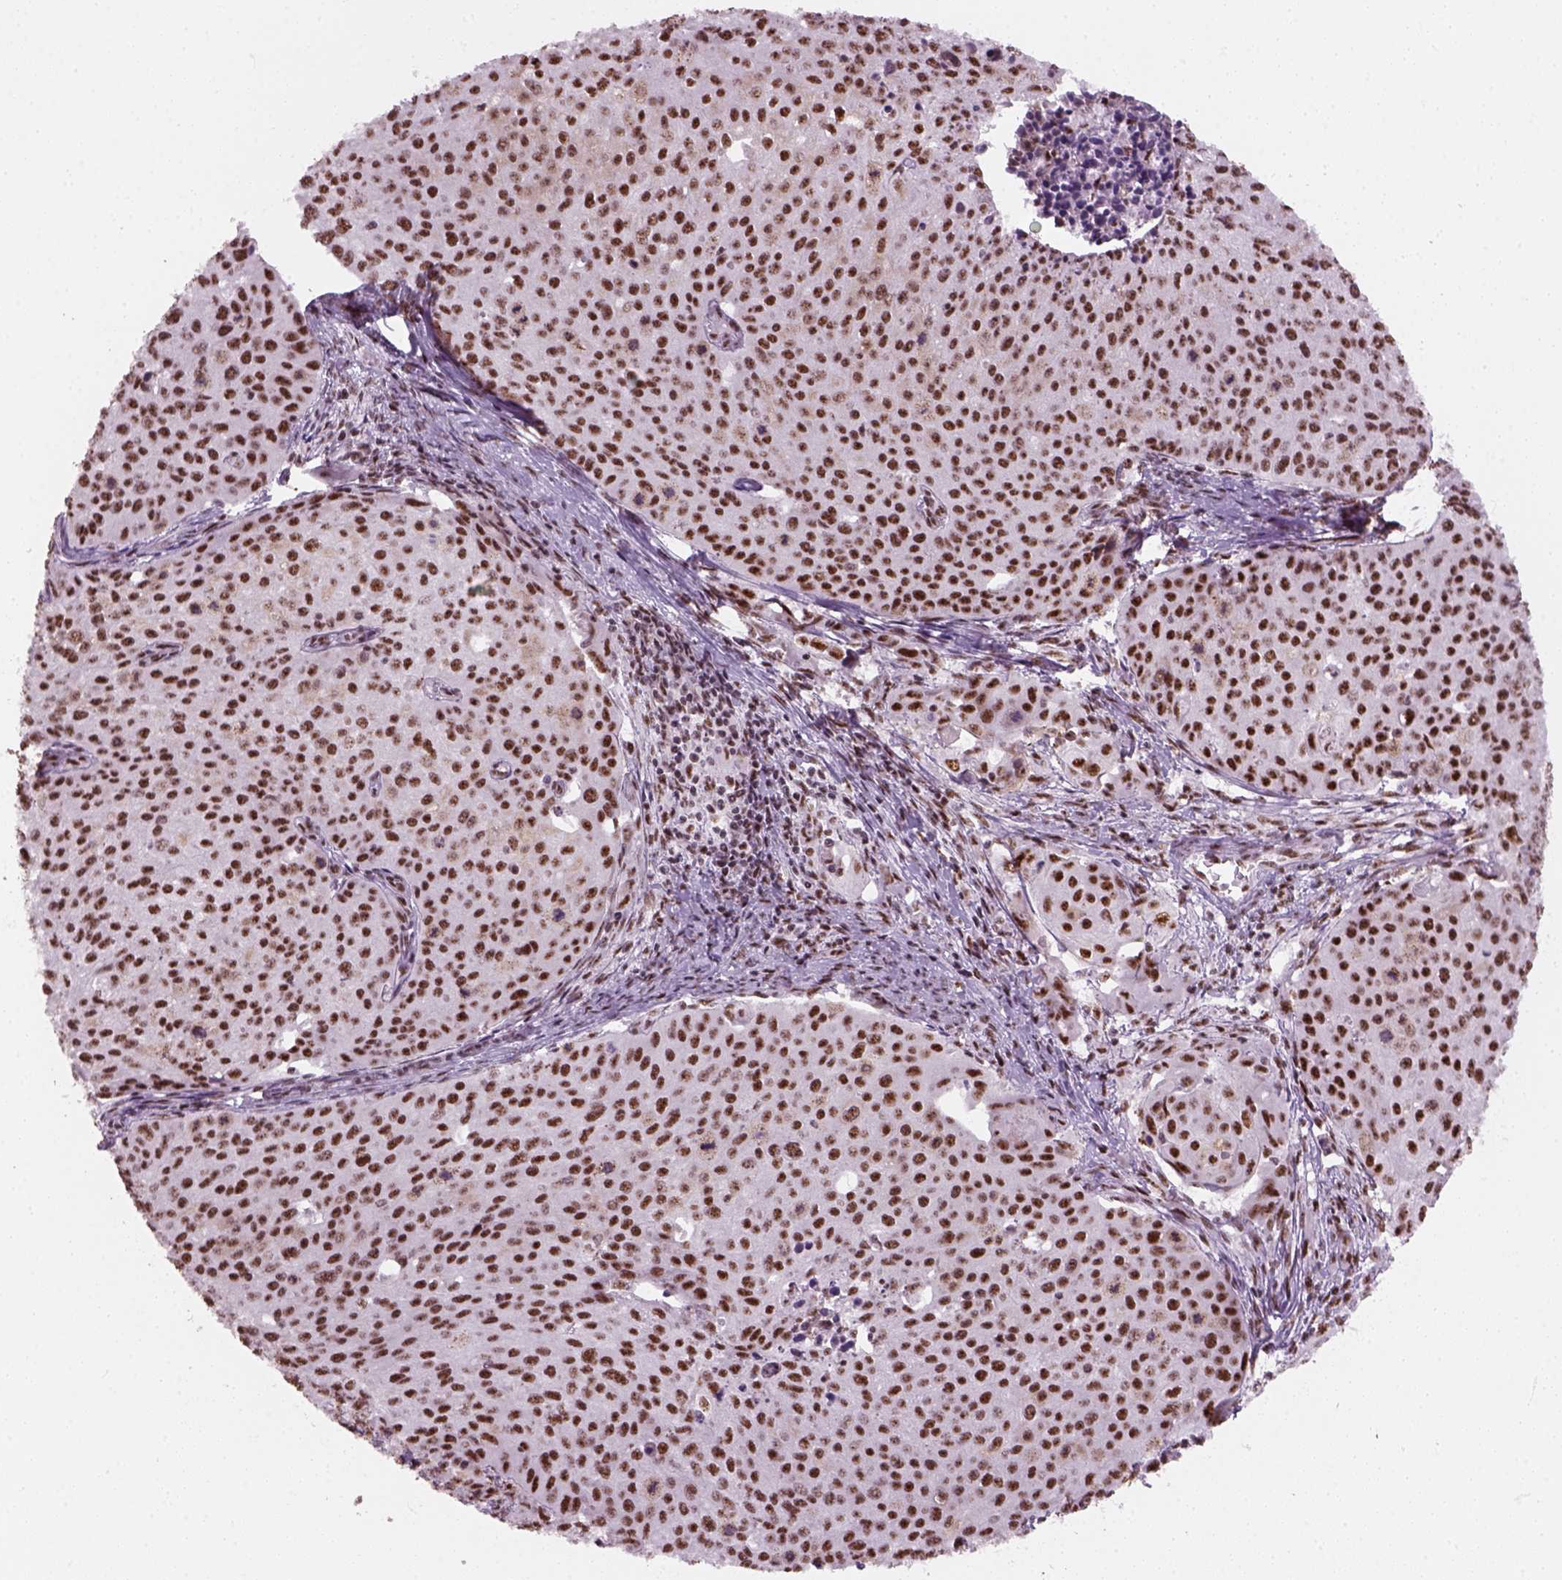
{"staining": {"intensity": "strong", "quantity": ">75%", "location": "nuclear"}, "tissue": "cervical cancer", "cell_type": "Tumor cells", "image_type": "cancer", "snomed": [{"axis": "morphology", "description": "Squamous cell carcinoma, NOS"}, {"axis": "topography", "description": "Cervix"}], "caption": "Protein expression analysis of cervical squamous cell carcinoma demonstrates strong nuclear expression in about >75% of tumor cells.", "gene": "GTF2F1", "patient": {"sex": "female", "age": 38}}